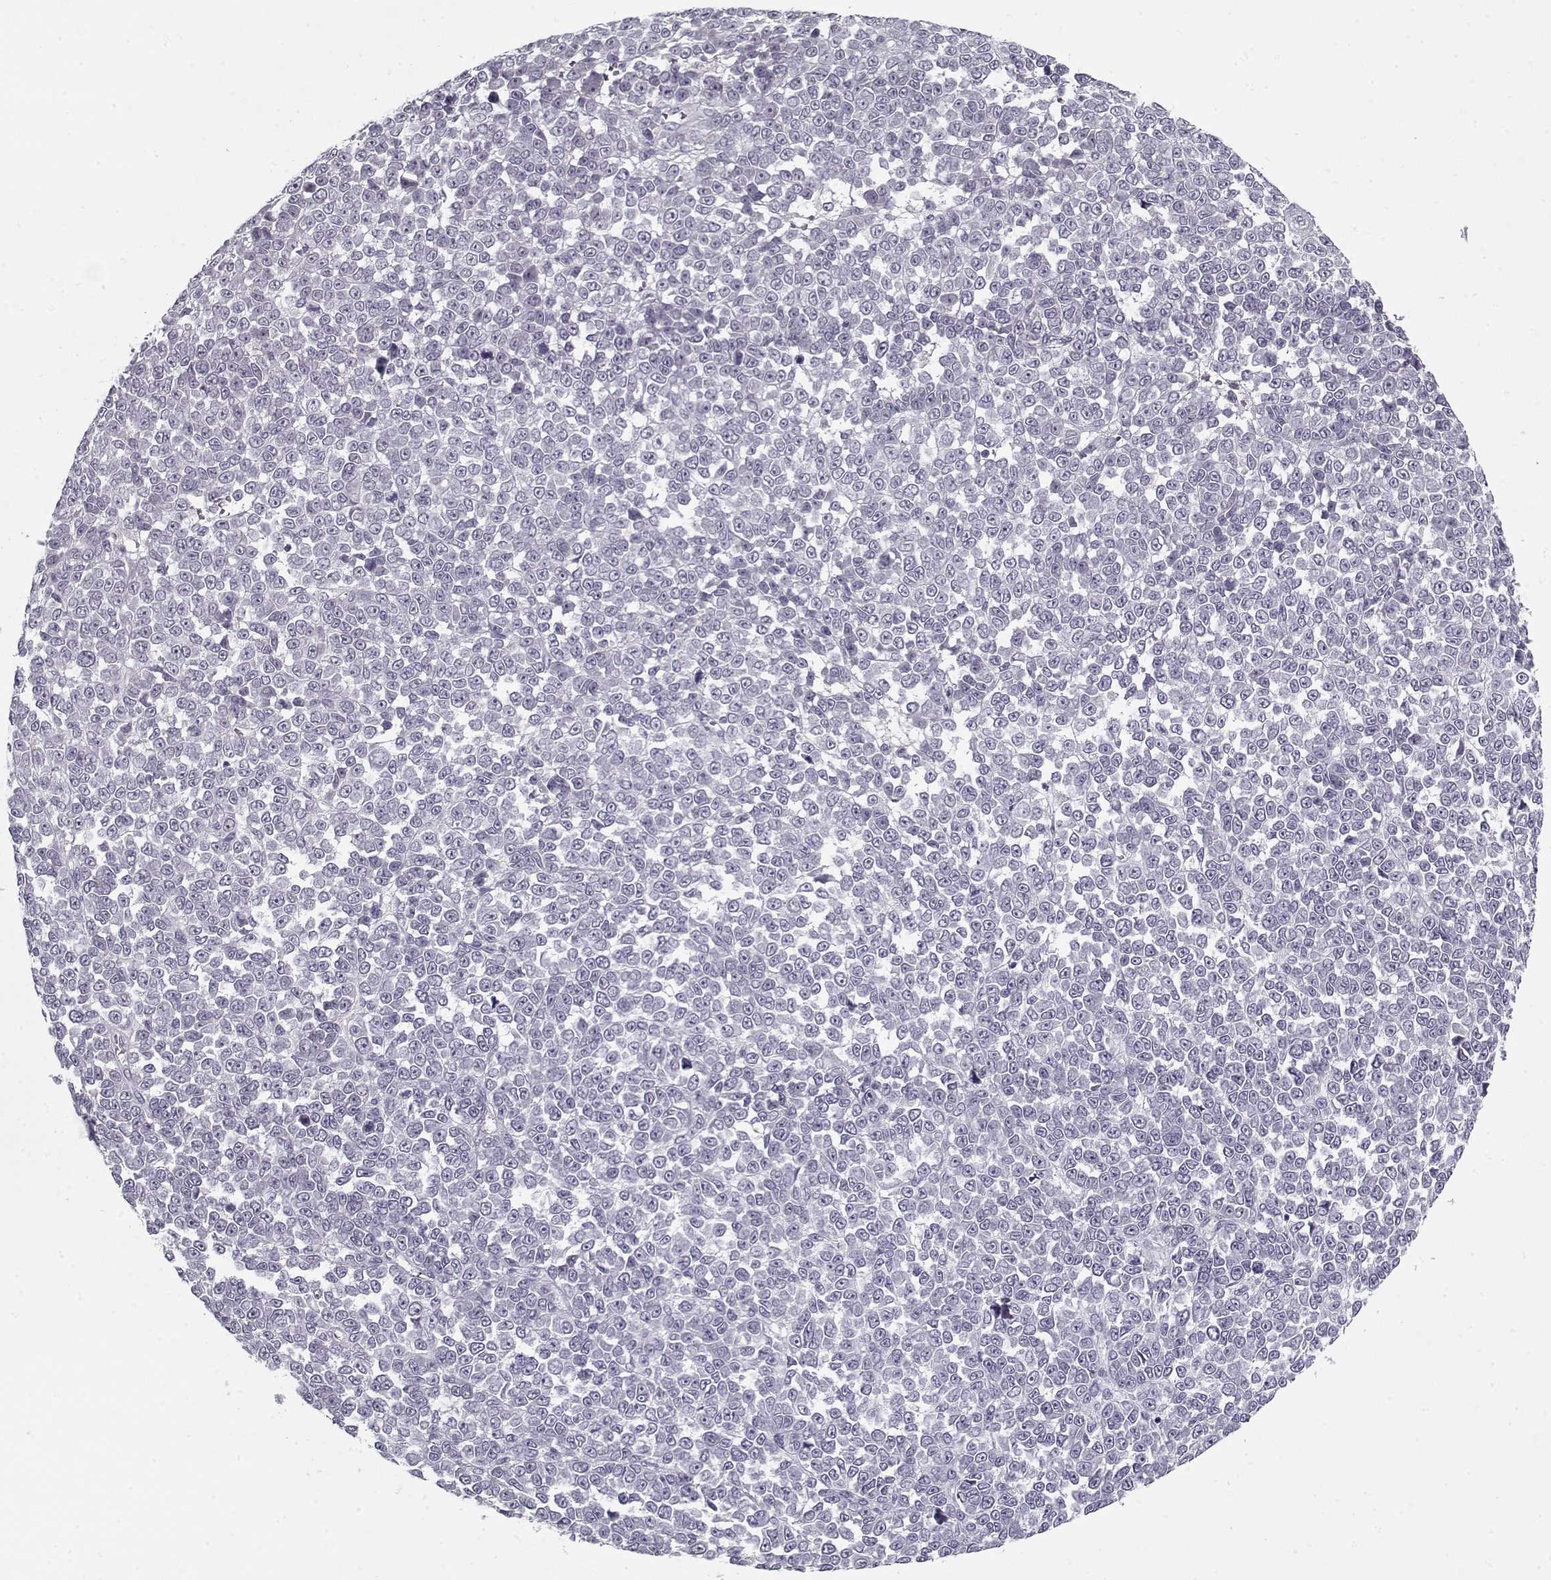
{"staining": {"intensity": "negative", "quantity": "none", "location": "none"}, "tissue": "melanoma", "cell_type": "Tumor cells", "image_type": "cancer", "snomed": [{"axis": "morphology", "description": "Malignant melanoma, NOS"}, {"axis": "topography", "description": "Skin"}], "caption": "Malignant melanoma was stained to show a protein in brown. There is no significant staining in tumor cells.", "gene": "SPACA9", "patient": {"sex": "female", "age": 95}}